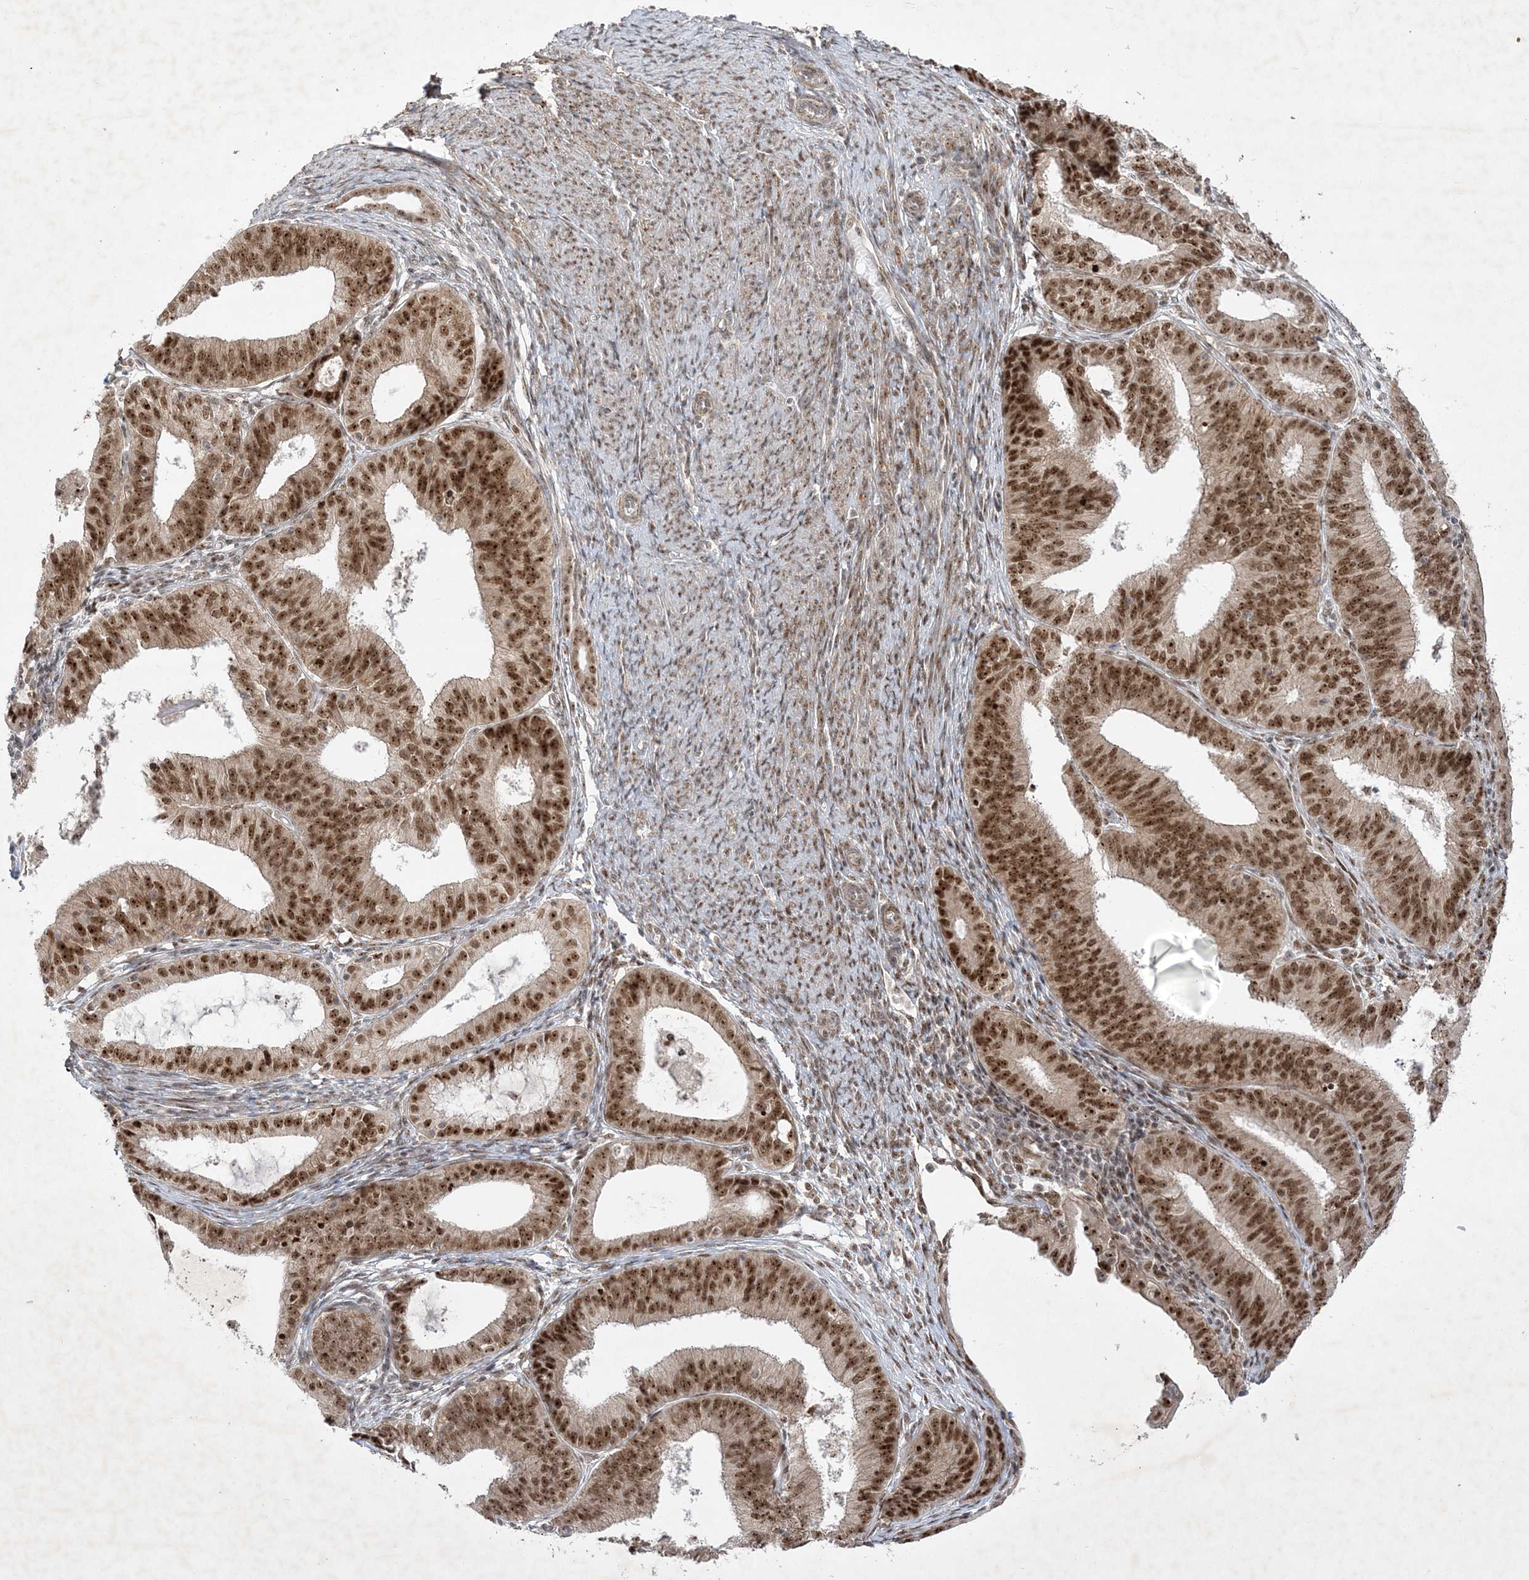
{"staining": {"intensity": "strong", "quantity": ">75%", "location": "nuclear"}, "tissue": "endometrial cancer", "cell_type": "Tumor cells", "image_type": "cancer", "snomed": [{"axis": "morphology", "description": "Adenocarcinoma, NOS"}, {"axis": "topography", "description": "Endometrium"}], "caption": "Brown immunohistochemical staining in endometrial cancer demonstrates strong nuclear positivity in approximately >75% of tumor cells. (IHC, brightfield microscopy, high magnification).", "gene": "NPM3", "patient": {"sex": "female", "age": 51}}